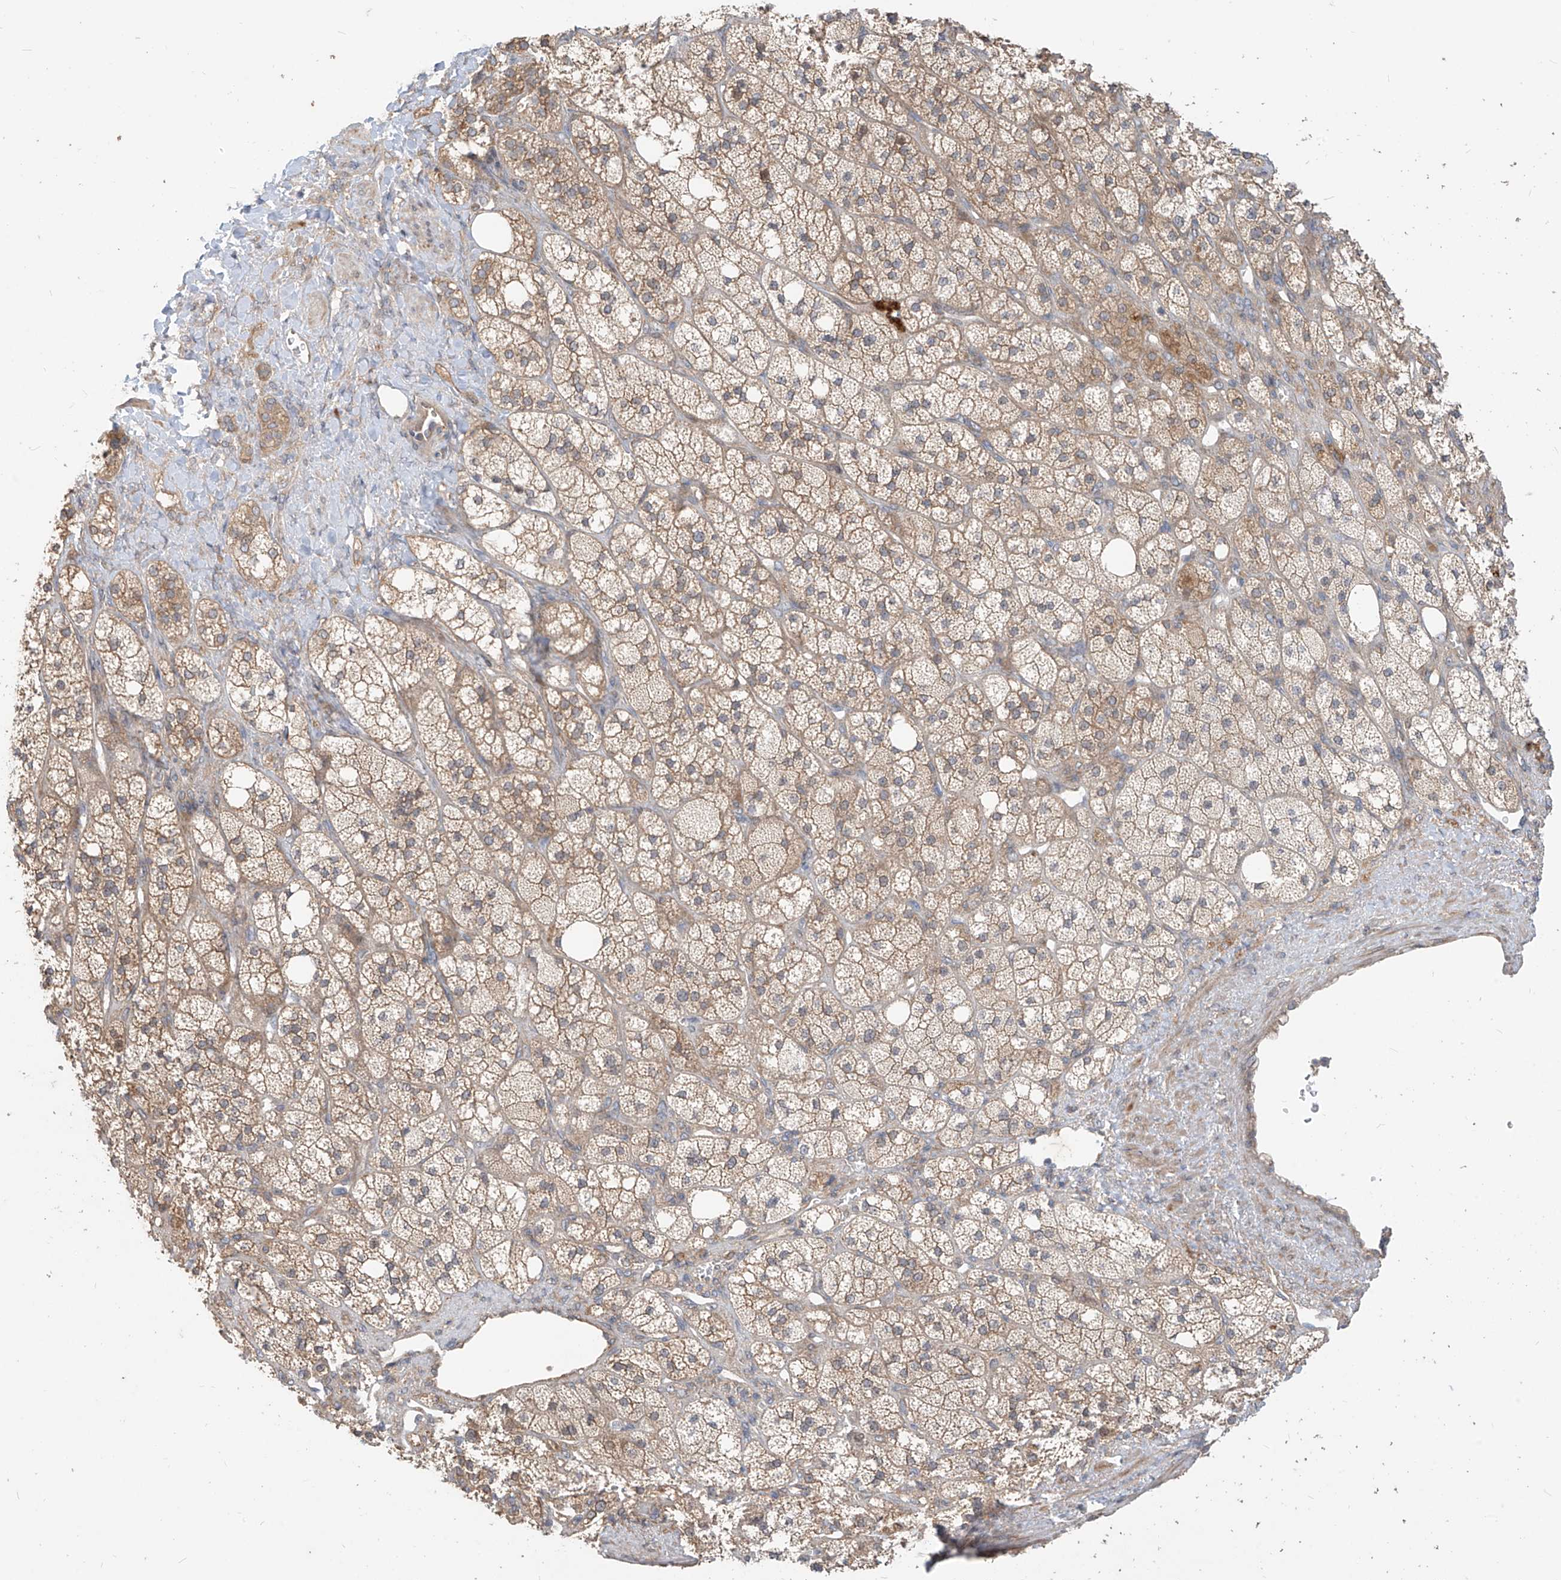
{"staining": {"intensity": "moderate", "quantity": "25%-75%", "location": "cytoplasmic/membranous"}, "tissue": "adrenal gland", "cell_type": "Glandular cells", "image_type": "normal", "snomed": [{"axis": "morphology", "description": "Normal tissue, NOS"}, {"axis": "topography", "description": "Adrenal gland"}], "caption": "A brown stain shows moderate cytoplasmic/membranous expression of a protein in glandular cells of unremarkable adrenal gland.", "gene": "MTUS2", "patient": {"sex": "male", "age": 61}}